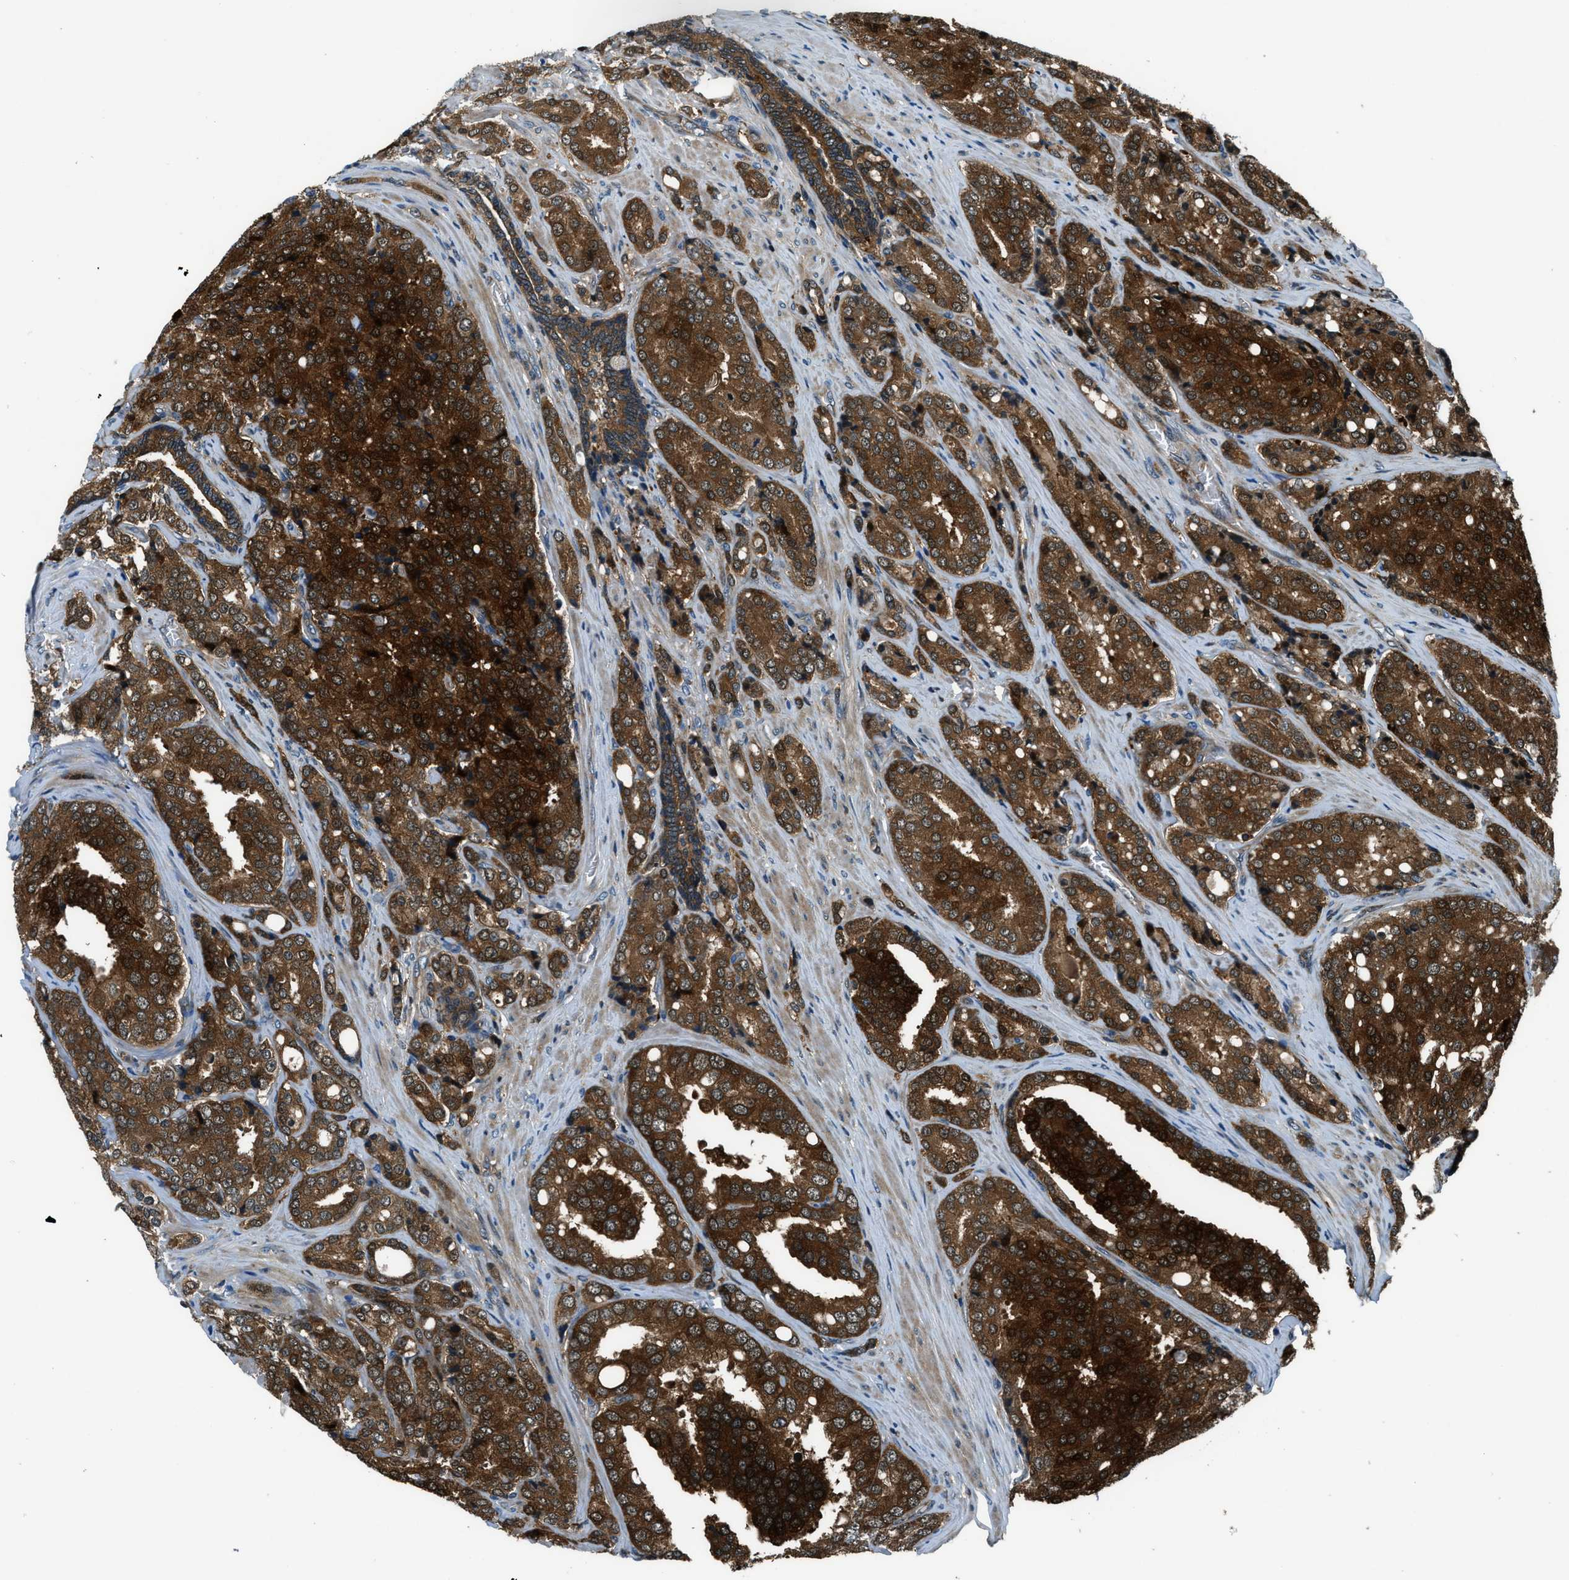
{"staining": {"intensity": "strong", "quantity": ">75%", "location": "cytoplasmic/membranous"}, "tissue": "prostate cancer", "cell_type": "Tumor cells", "image_type": "cancer", "snomed": [{"axis": "morphology", "description": "Adenocarcinoma, High grade"}, {"axis": "topography", "description": "Prostate"}], "caption": "Strong cytoplasmic/membranous expression for a protein is identified in approximately >75% of tumor cells of adenocarcinoma (high-grade) (prostate) using immunohistochemistry (IHC).", "gene": "HEBP2", "patient": {"sex": "male", "age": 50}}